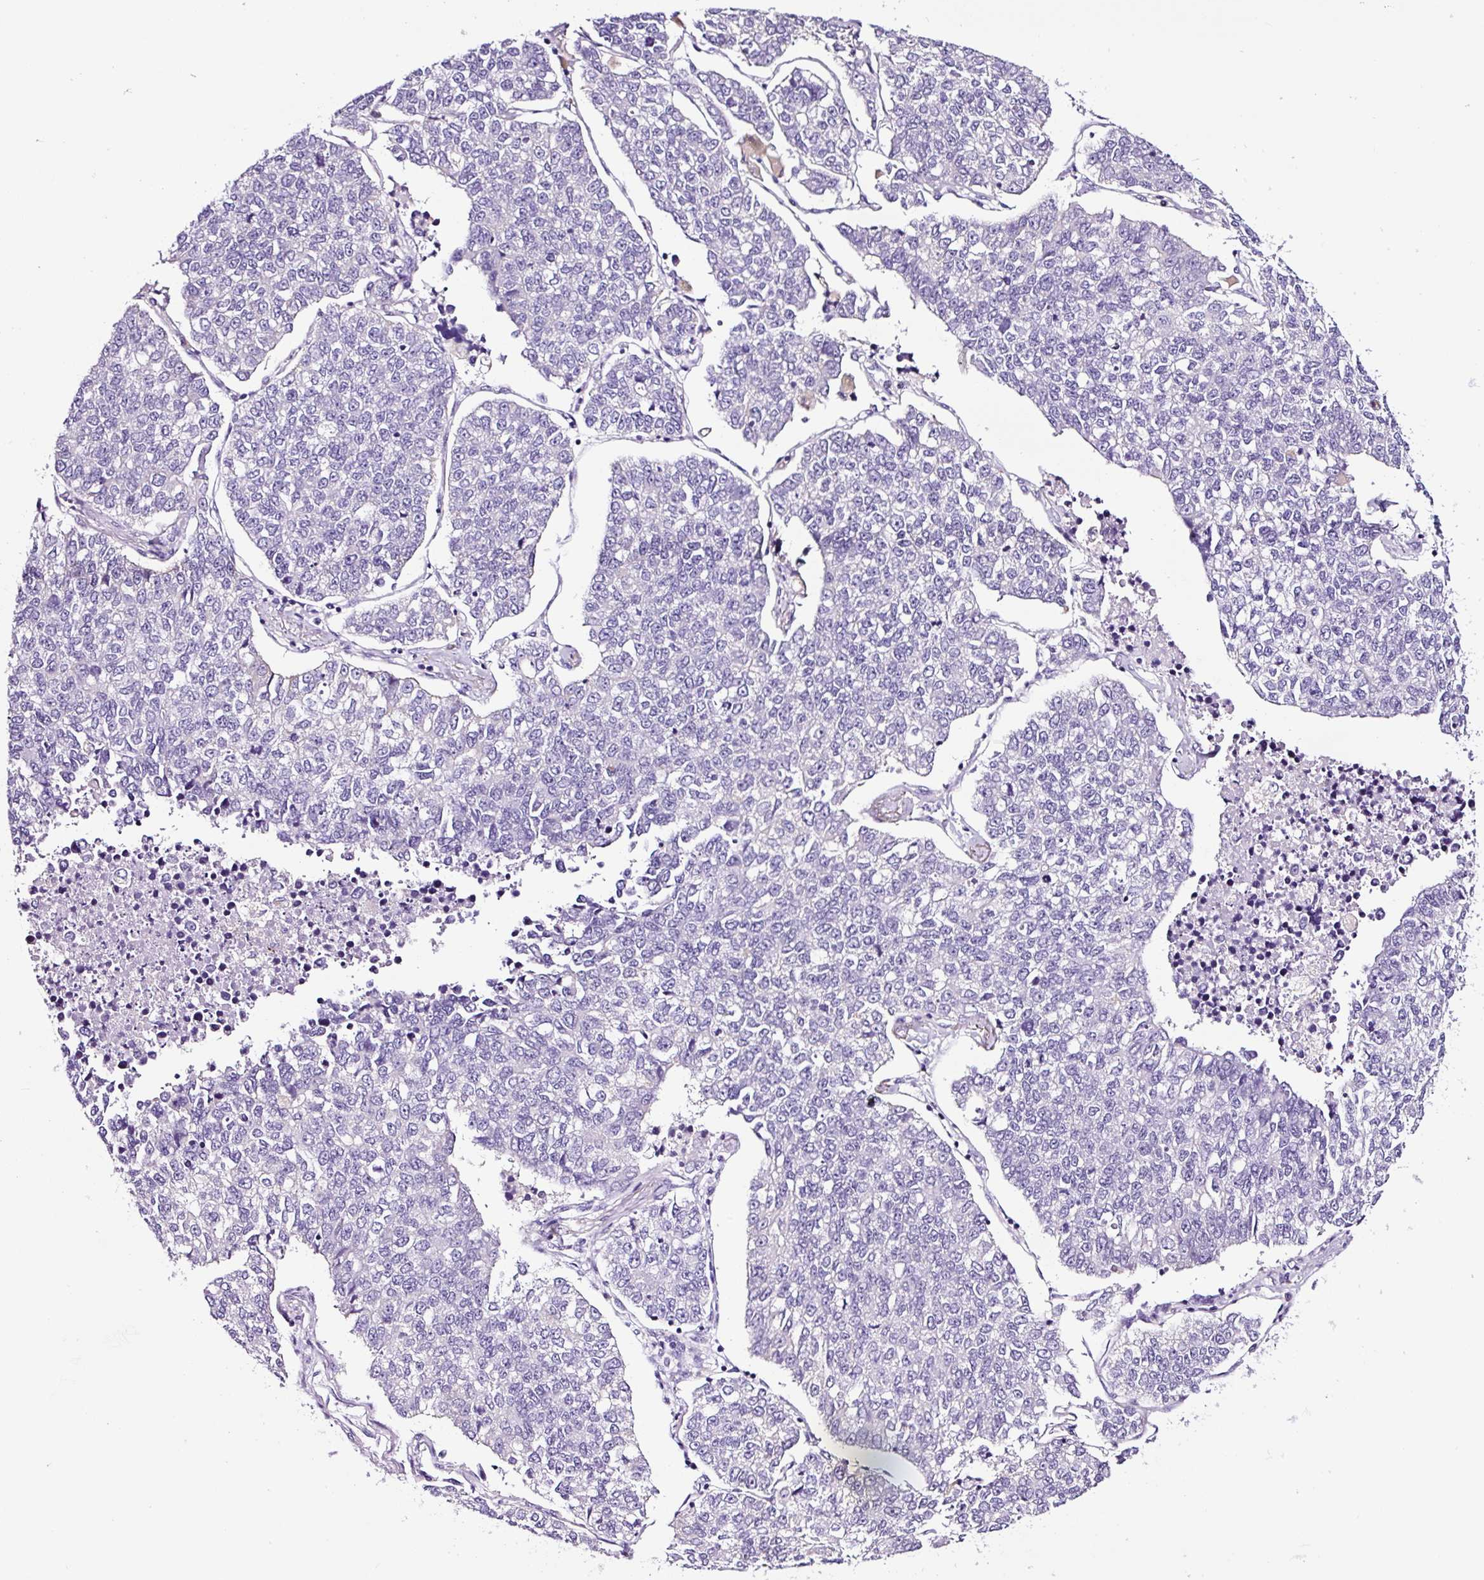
{"staining": {"intensity": "negative", "quantity": "none", "location": "none"}, "tissue": "lung cancer", "cell_type": "Tumor cells", "image_type": "cancer", "snomed": [{"axis": "morphology", "description": "Adenocarcinoma, NOS"}, {"axis": "topography", "description": "Lung"}], "caption": "The photomicrograph reveals no staining of tumor cells in lung cancer.", "gene": "FBXL7", "patient": {"sex": "male", "age": 49}}